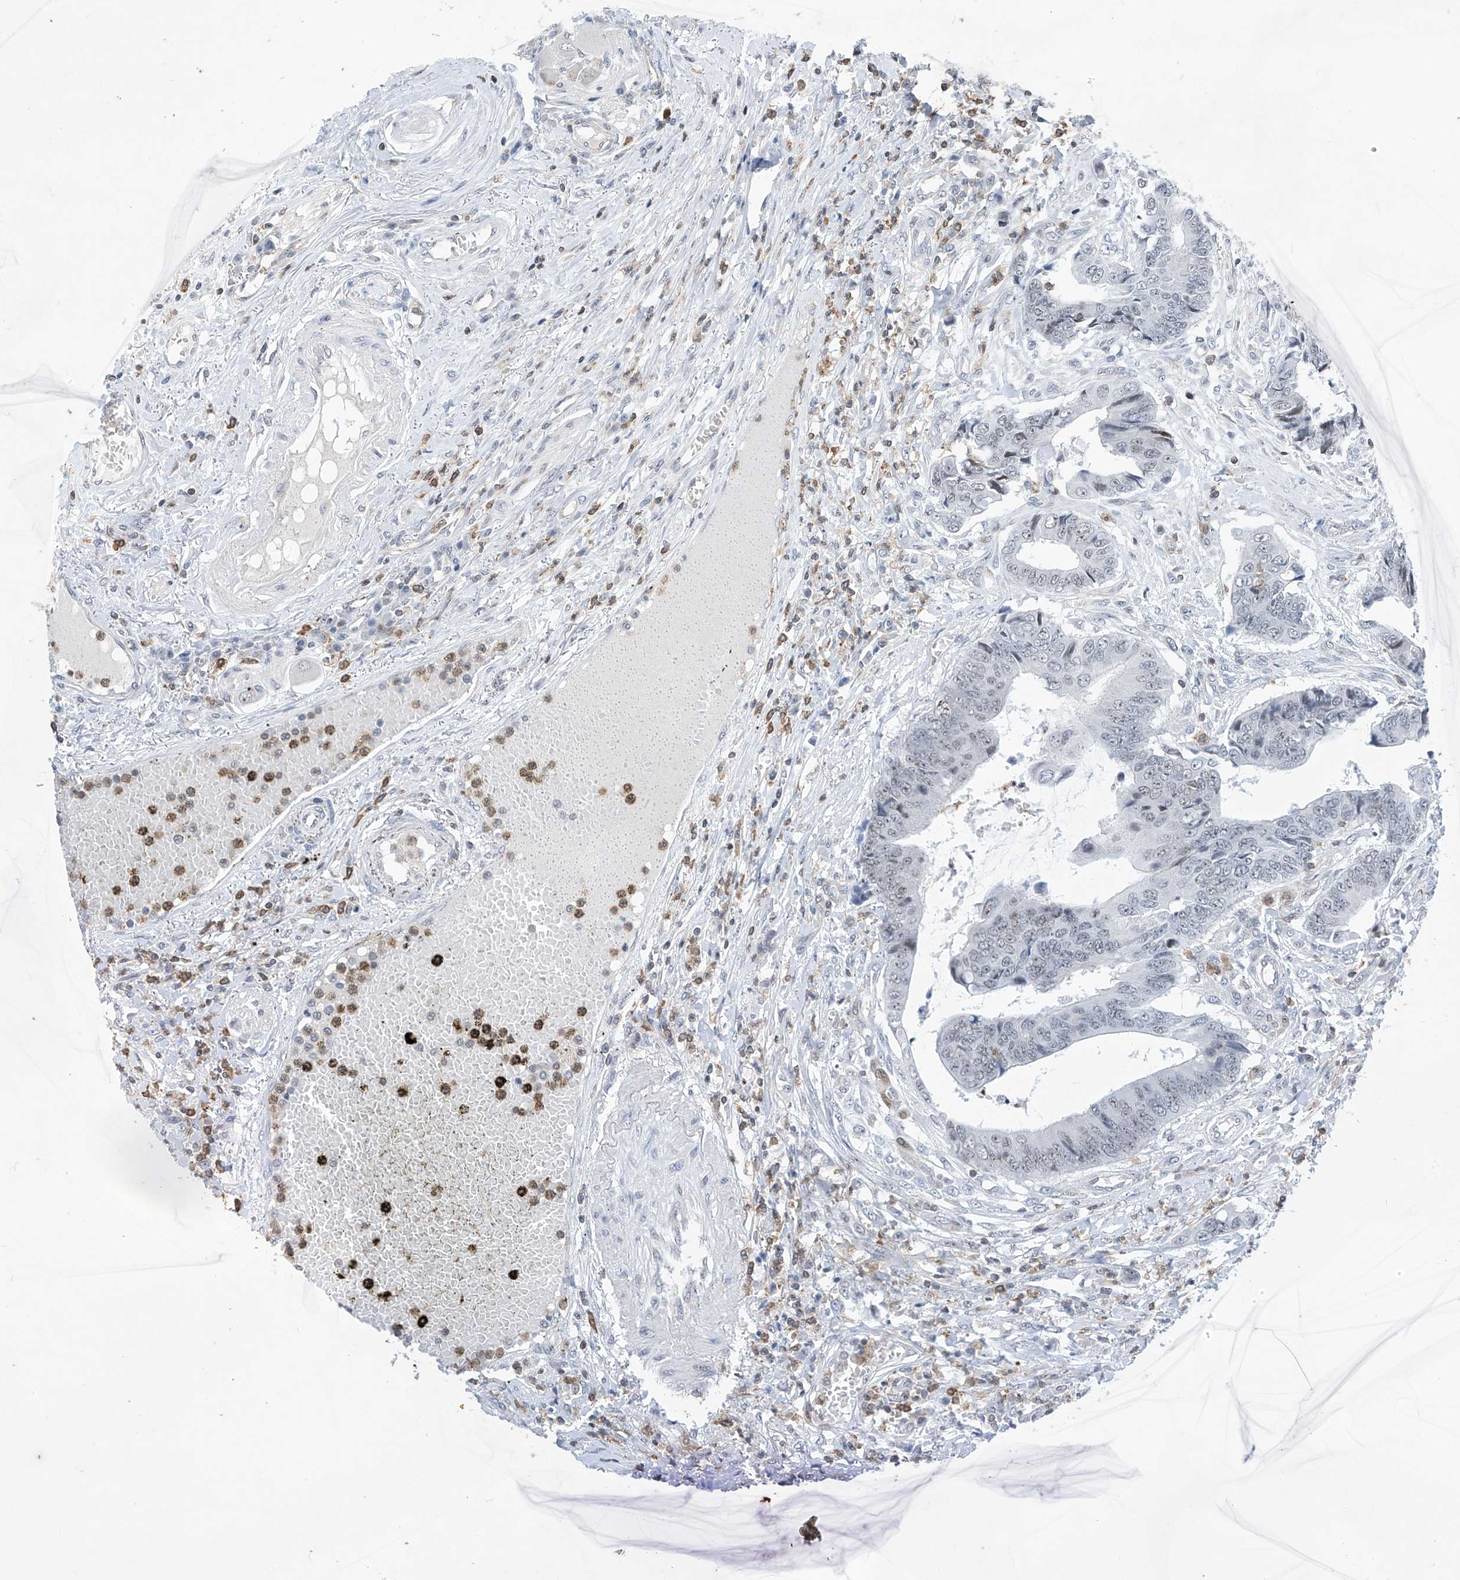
{"staining": {"intensity": "negative", "quantity": "none", "location": "none"}, "tissue": "colorectal cancer", "cell_type": "Tumor cells", "image_type": "cancer", "snomed": [{"axis": "morphology", "description": "Adenocarcinoma, NOS"}, {"axis": "topography", "description": "Rectum"}], "caption": "The IHC histopathology image has no significant positivity in tumor cells of colorectal cancer (adenocarcinoma) tissue.", "gene": "MSL3", "patient": {"sex": "male", "age": 84}}